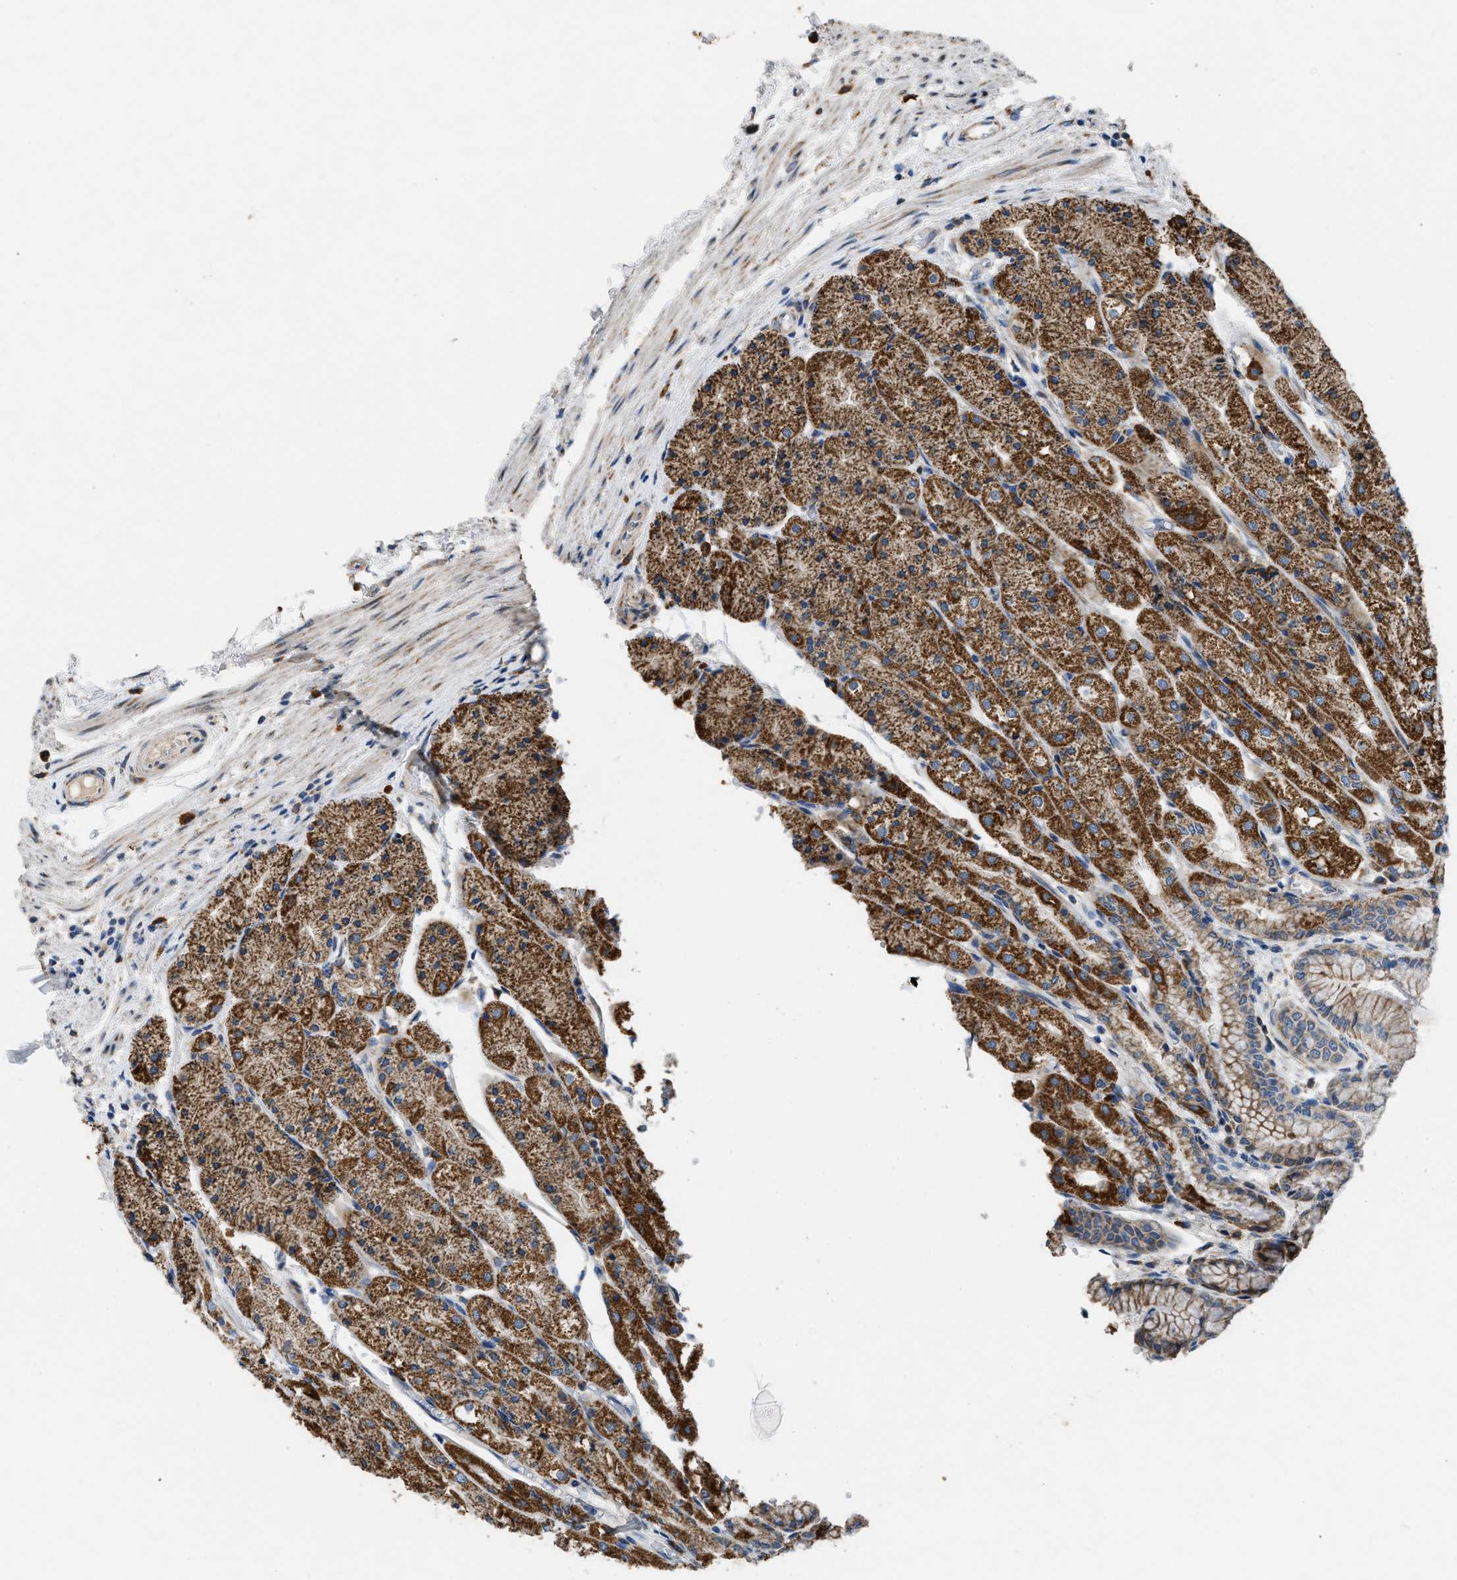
{"staining": {"intensity": "strong", "quantity": ">75%", "location": "cytoplasmic/membranous"}, "tissue": "stomach", "cell_type": "Glandular cells", "image_type": "normal", "snomed": [{"axis": "morphology", "description": "Normal tissue, NOS"}, {"axis": "topography", "description": "Stomach, upper"}], "caption": "Immunohistochemistry photomicrograph of unremarkable stomach: stomach stained using immunohistochemistry (IHC) shows high levels of strong protein expression localized specifically in the cytoplasmic/membranous of glandular cells, appearing as a cytoplasmic/membranous brown color.", "gene": "TMEM150A", "patient": {"sex": "male", "age": 72}}